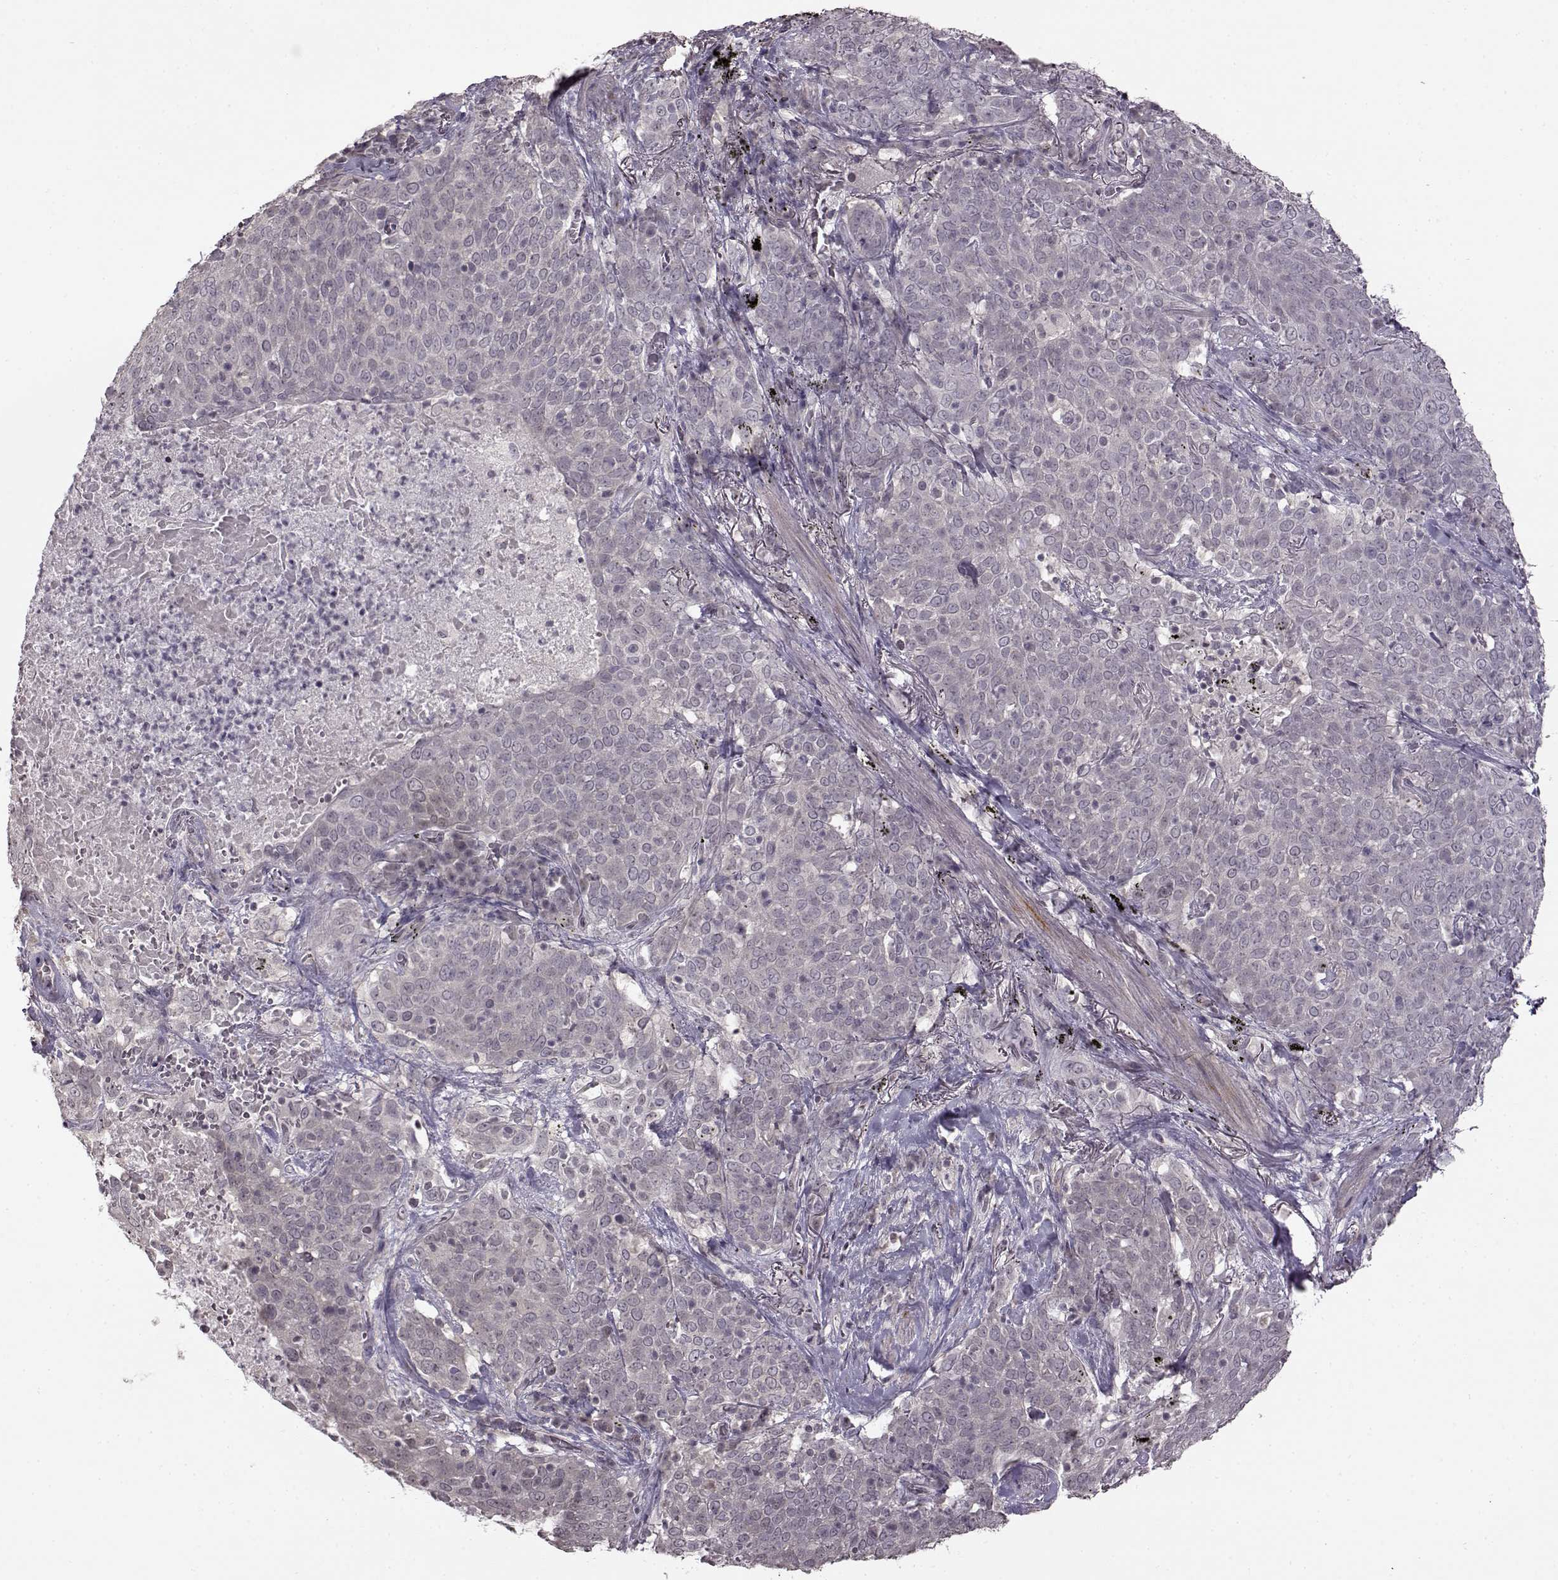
{"staining": {"intensity": "negative", "quantity": "none", "location": "none"}, "tissue": "lung cancer", "cell_type": "Tumor cells", "image_type": "cancer", "snomed": [{"axis": "morphology", "description": "Squamous cell carcinoma, NOS"}, {"axis": "topography", "description": "Lung"}], "caption": "Immunohistochemical staining of lung cancer exhibits no significant staining in tumor cells. (DAB (3,3'-diaminobenzidine) IHC, high magnification).", "gene": "FSHB", "patient": {"sex": "male", "age": 82}}